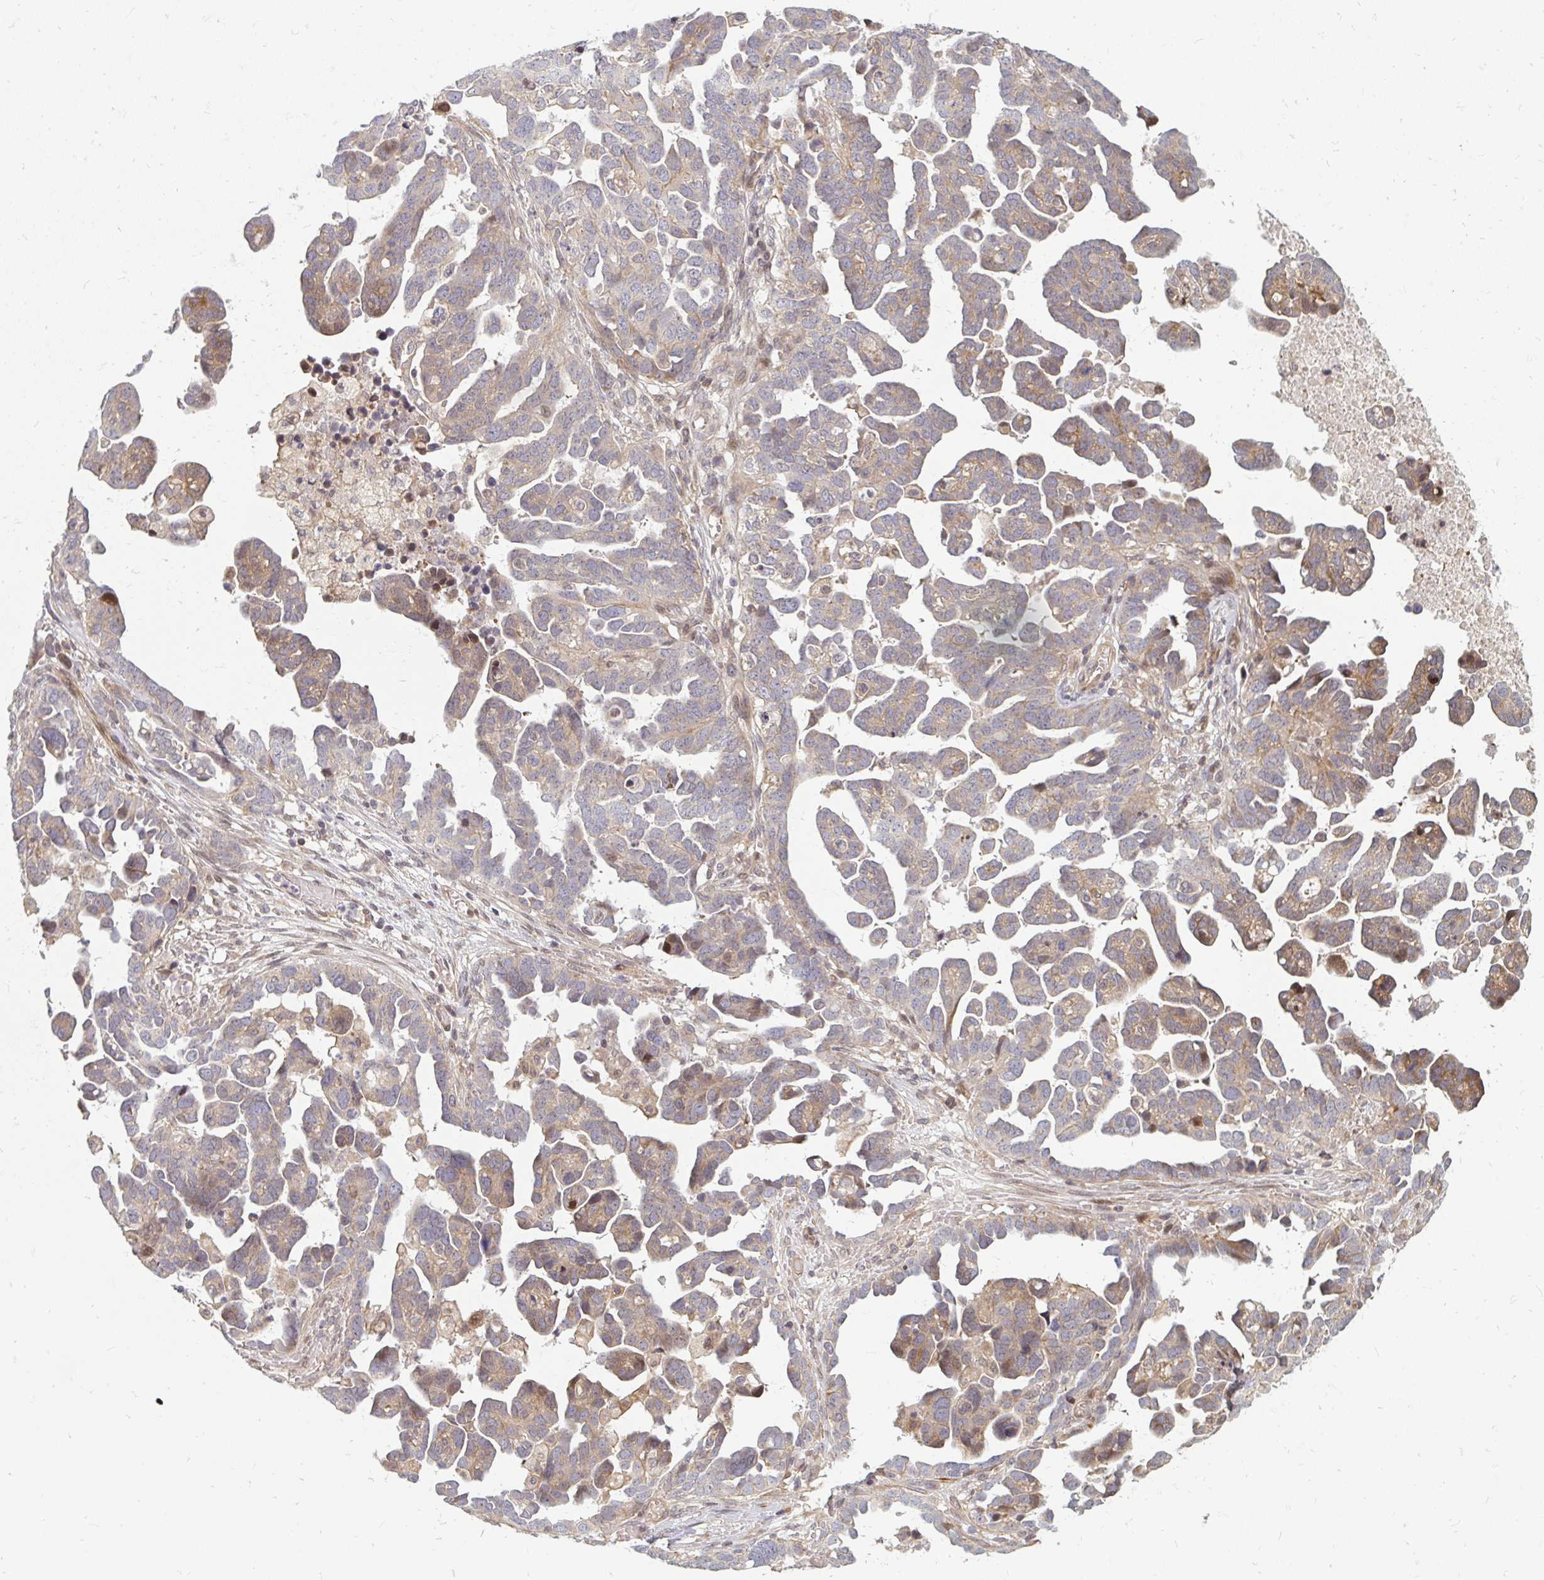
{"staining": {"intensity": "weak", "quantity": ">75%", "location": "cytoplasmic/membranous"}, "tissue": "ovarian cancer", "cell_type": "Tumor cells", "image_type": "cancer", "snomed": [{"axis": "morphology", "description": "Cystadenocarcinoma, serous, NOS"}, {"axis": "topography", "description": "Ovary"}], "caption": "Protein staining of ovarian cancer (serous cystadenocarcinoma) tissue reveals weak cytoplasmic/membranous staining in approximately >75% of tumor cells.", "gene": "ZNF285", "patient": {"sex": "female", "age": 54}}